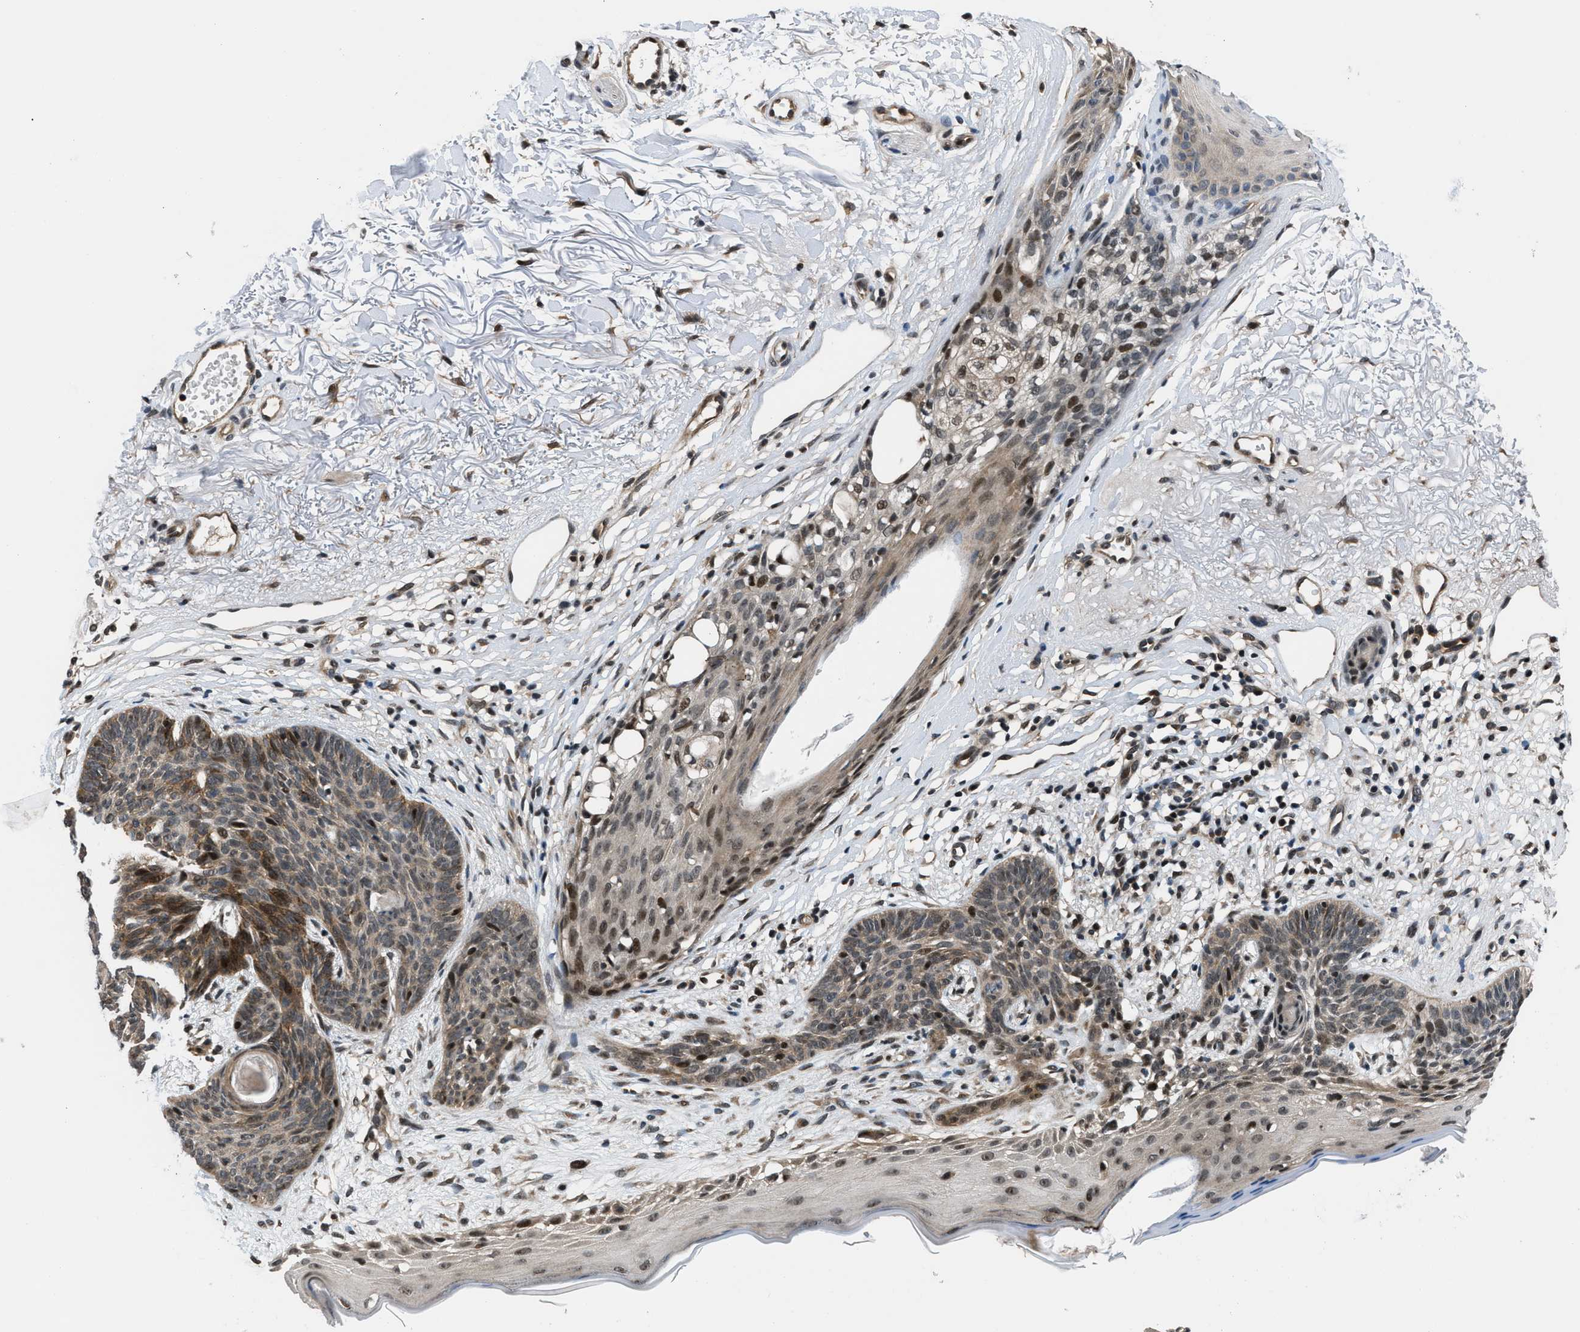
{"staining": {"intensity": "moderate", "quantity": "25%-75%", "location": "cytoplasmic/membranous,nuclear"}, "tissue": "skin cancer", "cell_type": "Tumor cells", "image_type": "cancer", "snomed": [{"axis": "morphology", "description": "Normal tissue, NOS"}, {"axis": "morphology", "description": "Basal cell carcinoma"}, {"axis": "topography", "description": "Skin"}], "caption": "Basal cell carcinoma (skin) was stained to show a protein in brown. There is medium levels of moderate cytoplasmic/membranous and nuclear expression in about 25%-75% of tumor cells. The staining was performed using DAB, with brown indicating positive protein expression. Nuclei are stained blue with hematoxylin.", "gene": "SETD5", "patient": {"sex": "female", "age": 70}}